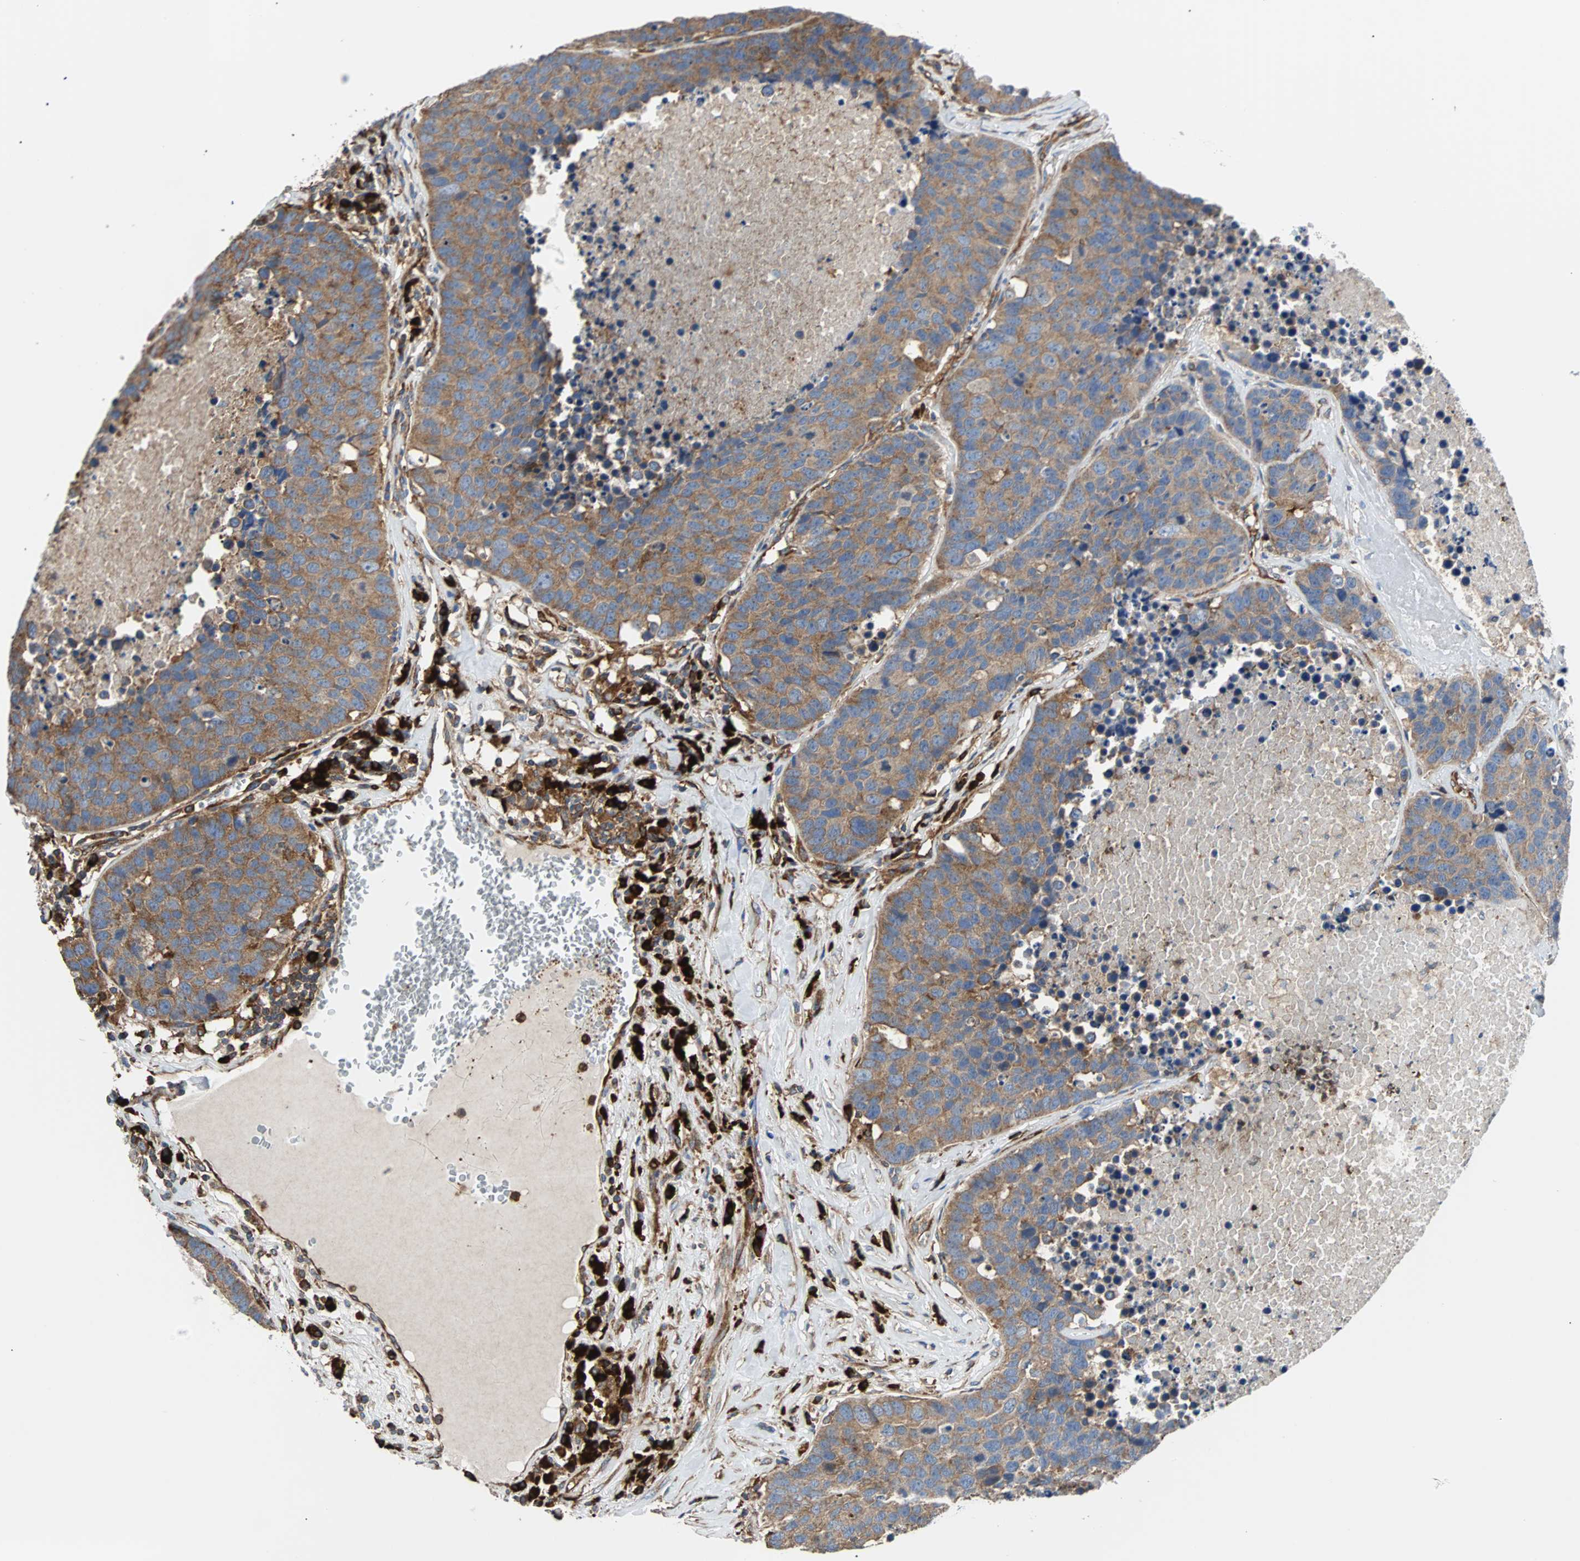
{"staining": {"intensity": "weak", "quantity": ">75%", "location": "cytoplasmic/membranous"}, "tissue": "carcinoid", "cell_type": "Tumor cells", "image_type": "cancer", "snomed": [{"axis": "morphology", "description": "Carcinoid, malignant, NOS"}, {"axis": "topography", "description": "Lung"}], "caption": "Human carcinoid stained for a protein (brown) shows weak cytoplasmic/membranous positive expression in approximately >75% of tumor cells.", "gene": "PLCG2", "patient": {"sex": "male", "age": 60}}